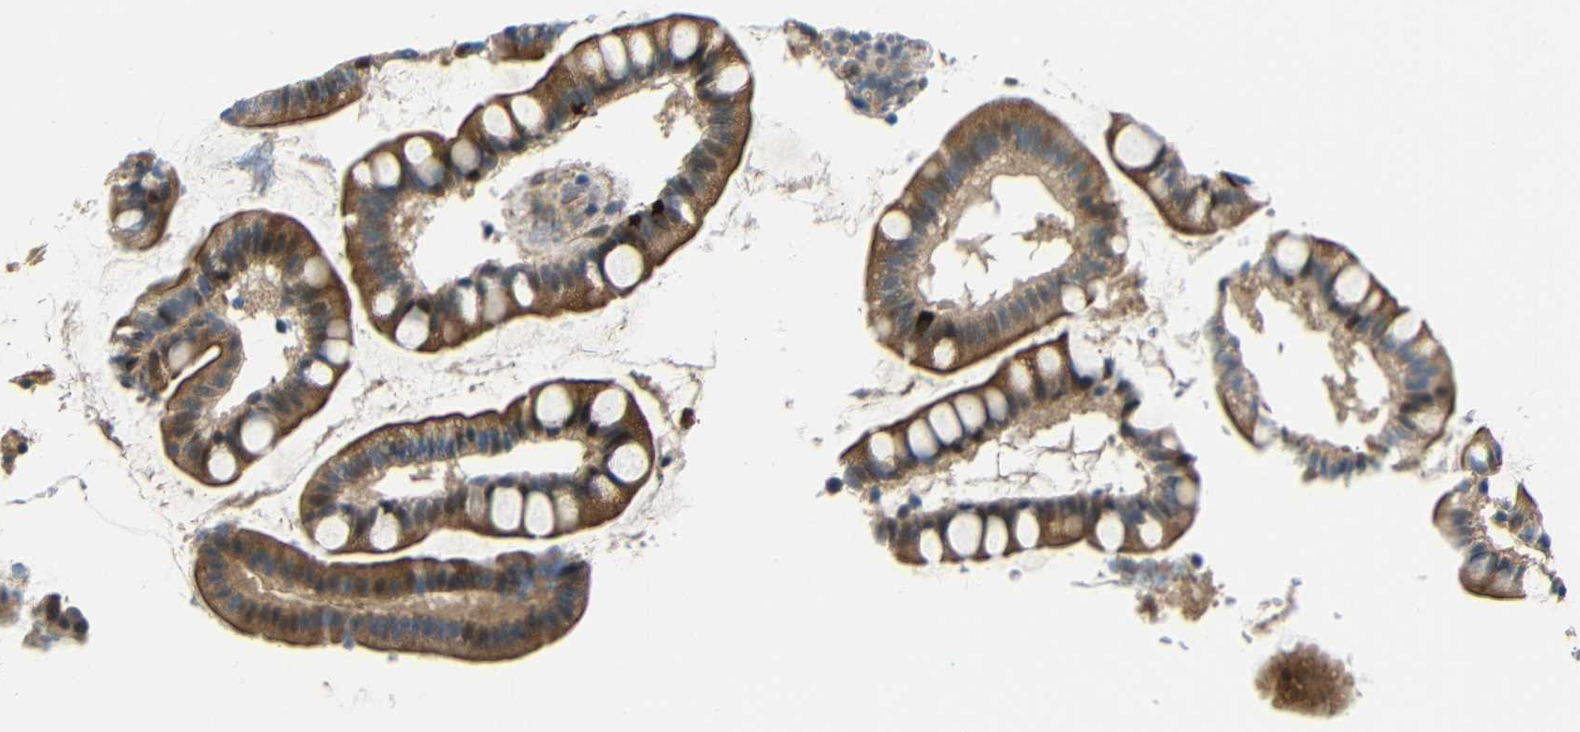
{"staining": {"intensity": "moderate", "quantity": ">75%", "location": "cytoplasmic/membranous"}, "tissue": "small intestine", "cell_type": "Glandular cells", "image_type": "normal", "snomed": [{"axis": "morphology", "description": "Normal tissue, NOS"}, {"axis": "topography", "description": "Small intestine"}], "caption": "Brown immunohistochemical staining in normal human small intestine demonstrates moderate cytoplasmic/membranous staining in approximately >75% of glandular cells.", "gene": "SYDE1", "patient": {"sex": "female", "age": 84}}